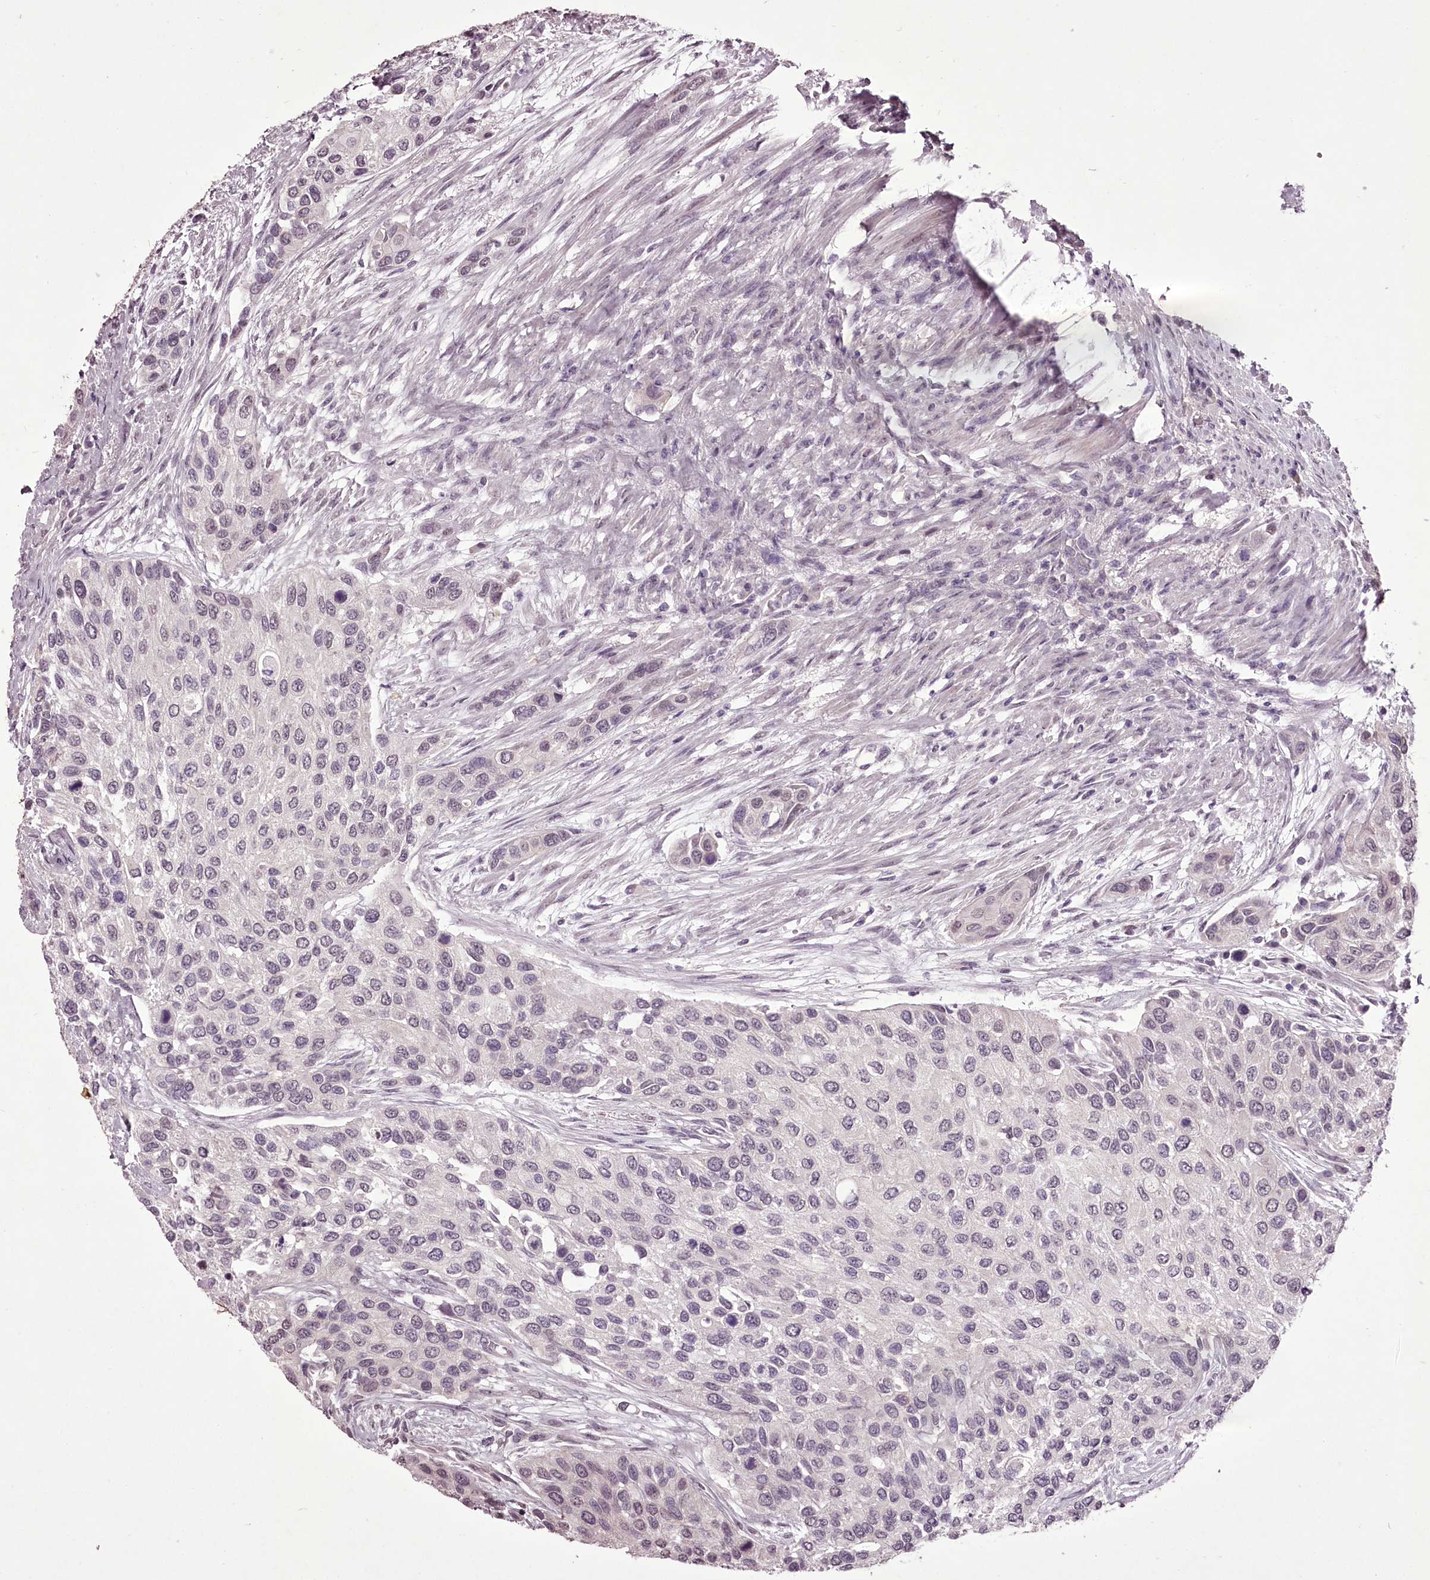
{"staining": {"intensity": "negative", "quantity": "none", "location": "none"}, "tissue": "urothelial cancer", "cell_type": "Tumor cells", "image_type": "cancer", "snomed": [{"axis": "morphology", "description": "Normal tissue, NOS"}, {"axis": "morphology", "description": "Urothelial carcinoma, High grade"}, {"axis": "topography", "description": "Vascular tissue"}, {"axis": "topography", "description": "Urinary bladder"}], "caption": "Immunohistochemistry (IHC) photomicrograph of neoplastic tissue: human urothelial cancer stained with DAB reveals no significant protein staining in tumor cells.", "gene": "C1orf56", "patient": {"sex": "female", "age": 56}}